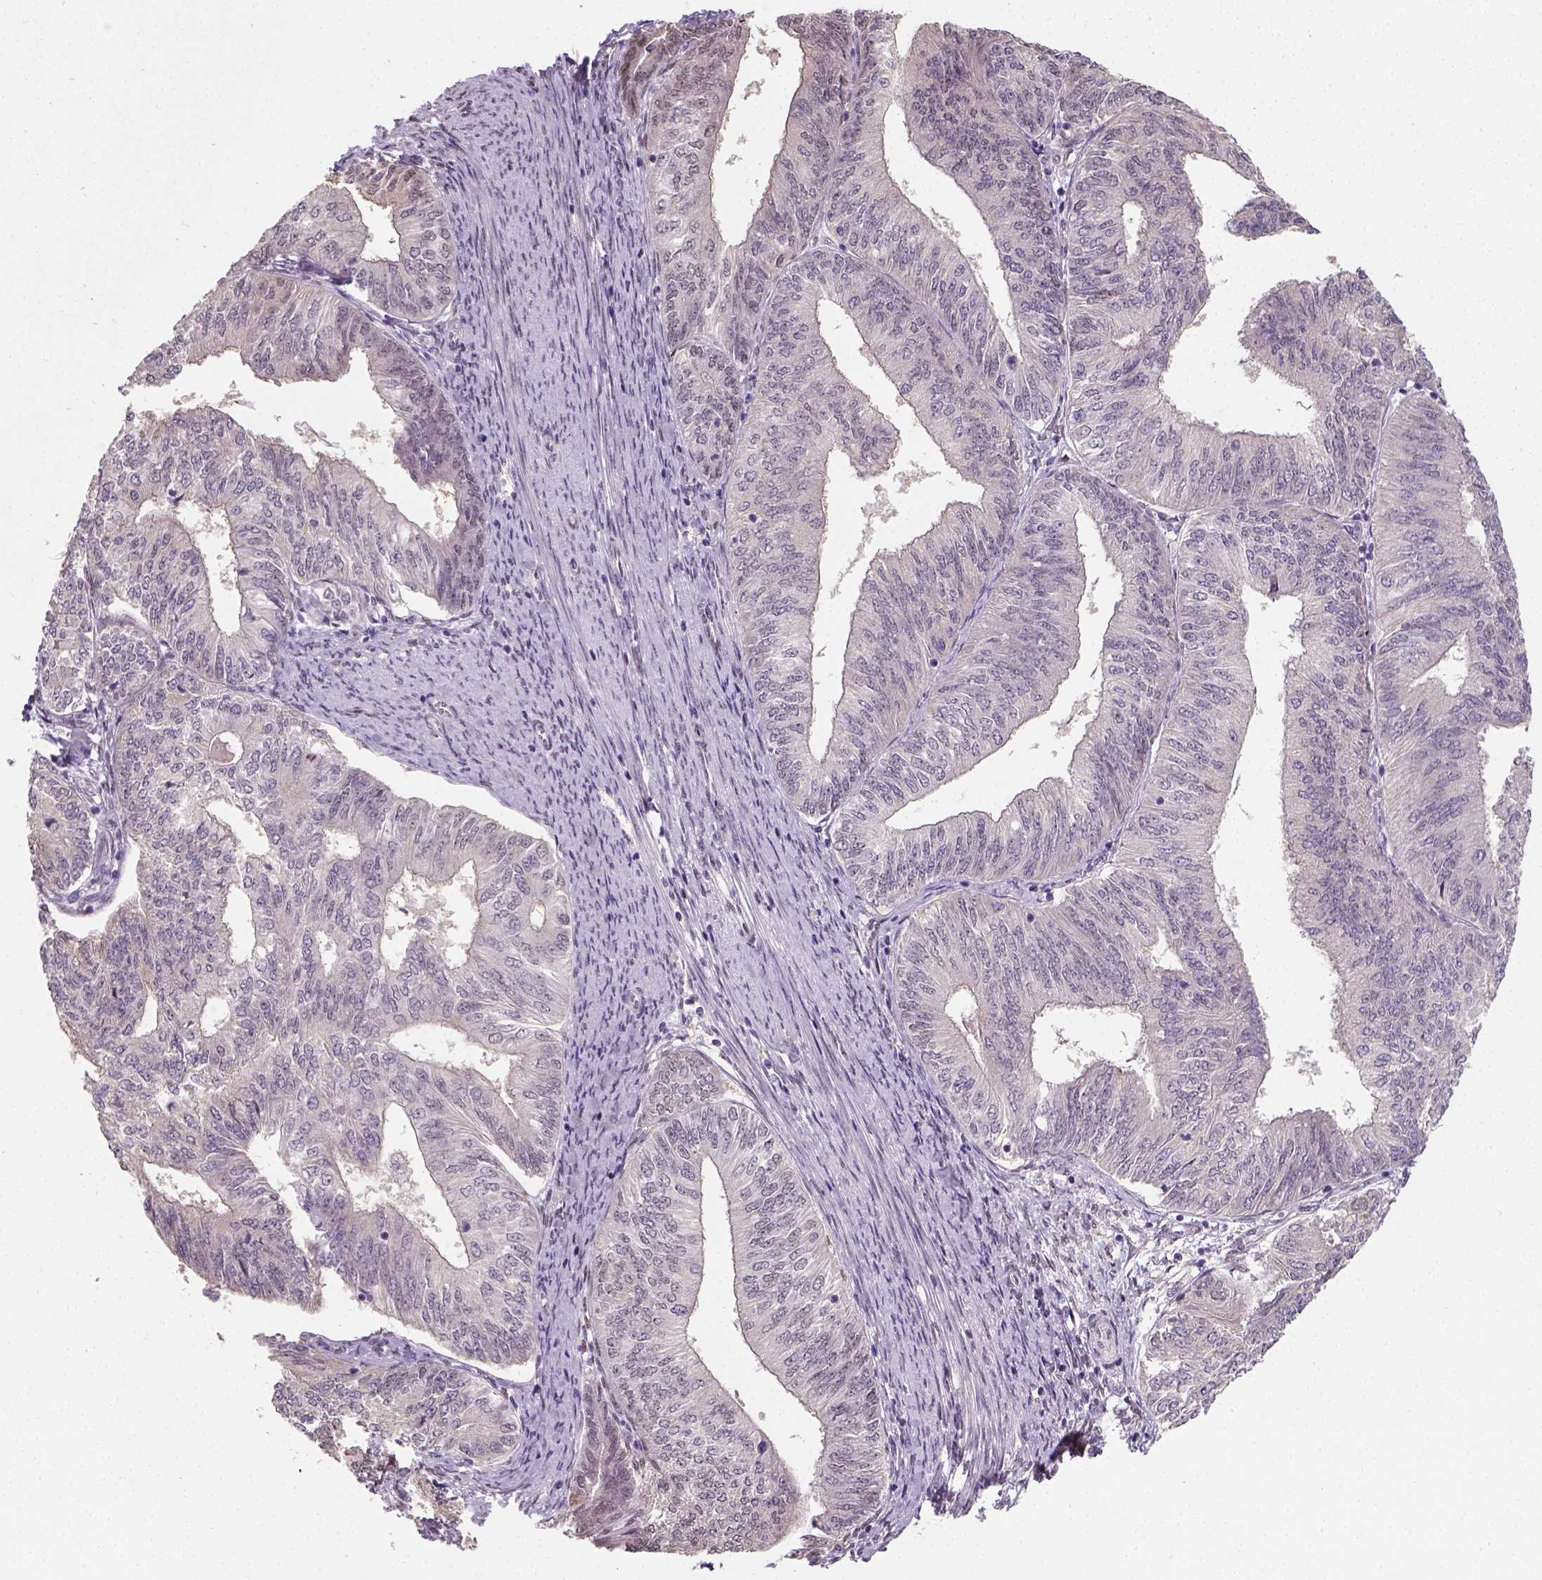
{"staining": {"intensity": "negative", "quantity": "none", "location": "none"}, "tissue": "endometrial cancer", "cell_type": "Tumor cells", "image_type": "cancer", "snomed": [{"axis": "morphology", "description": "Adenocarcinoma, NOS"}, {"axis": "topography", "description": "Endometrium"}], "caption": "Endometrial adenocarcinoma was stained to show a protein in brown. There is no significant expression in tumor cells. (Brightfield microscopy of DAB IHC at high magnification).", "gene": "C1orf112", "patient": {"sex": "female", "age": 58}}